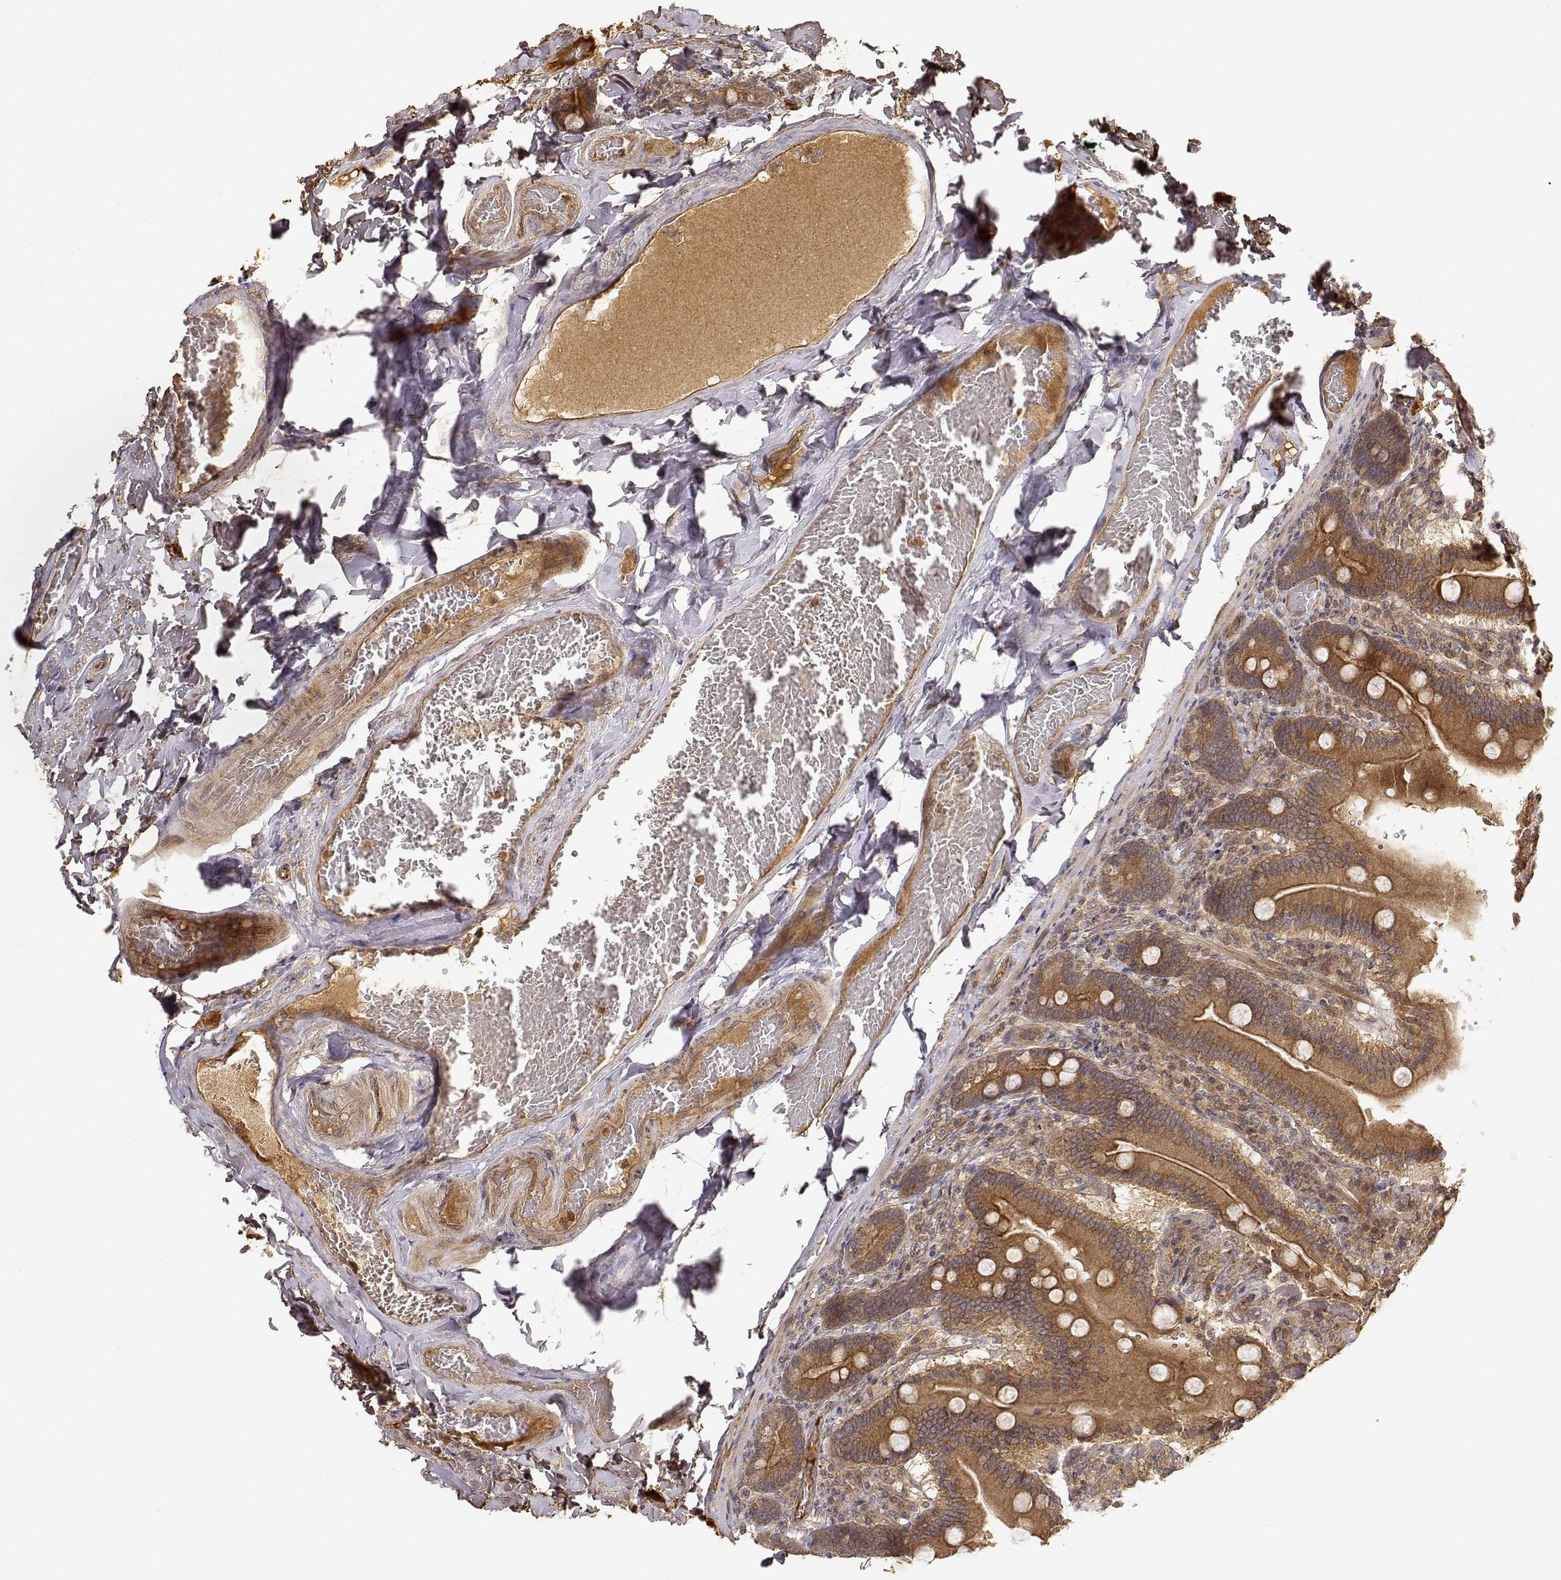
{"staining": {"intensity": "strong", "quantity": ">75%", "location": "cytoplasmic/membranous"}, "tissue": "duodenum", "cell_type": "Glandular cells", "image_type": "normal", "snomed": [{"axis": "morphology", "description": "Normal tissue, NOS"}, {"axis": "topography", "description": "Duodenum"}], "caption": "Strong cytoplasmic/membranous protein staining is present in approximately >75% of glandular cells in duodenum.", "gene": "CDK5RAP2", "patient": {"sex": "female", "age": 62}}